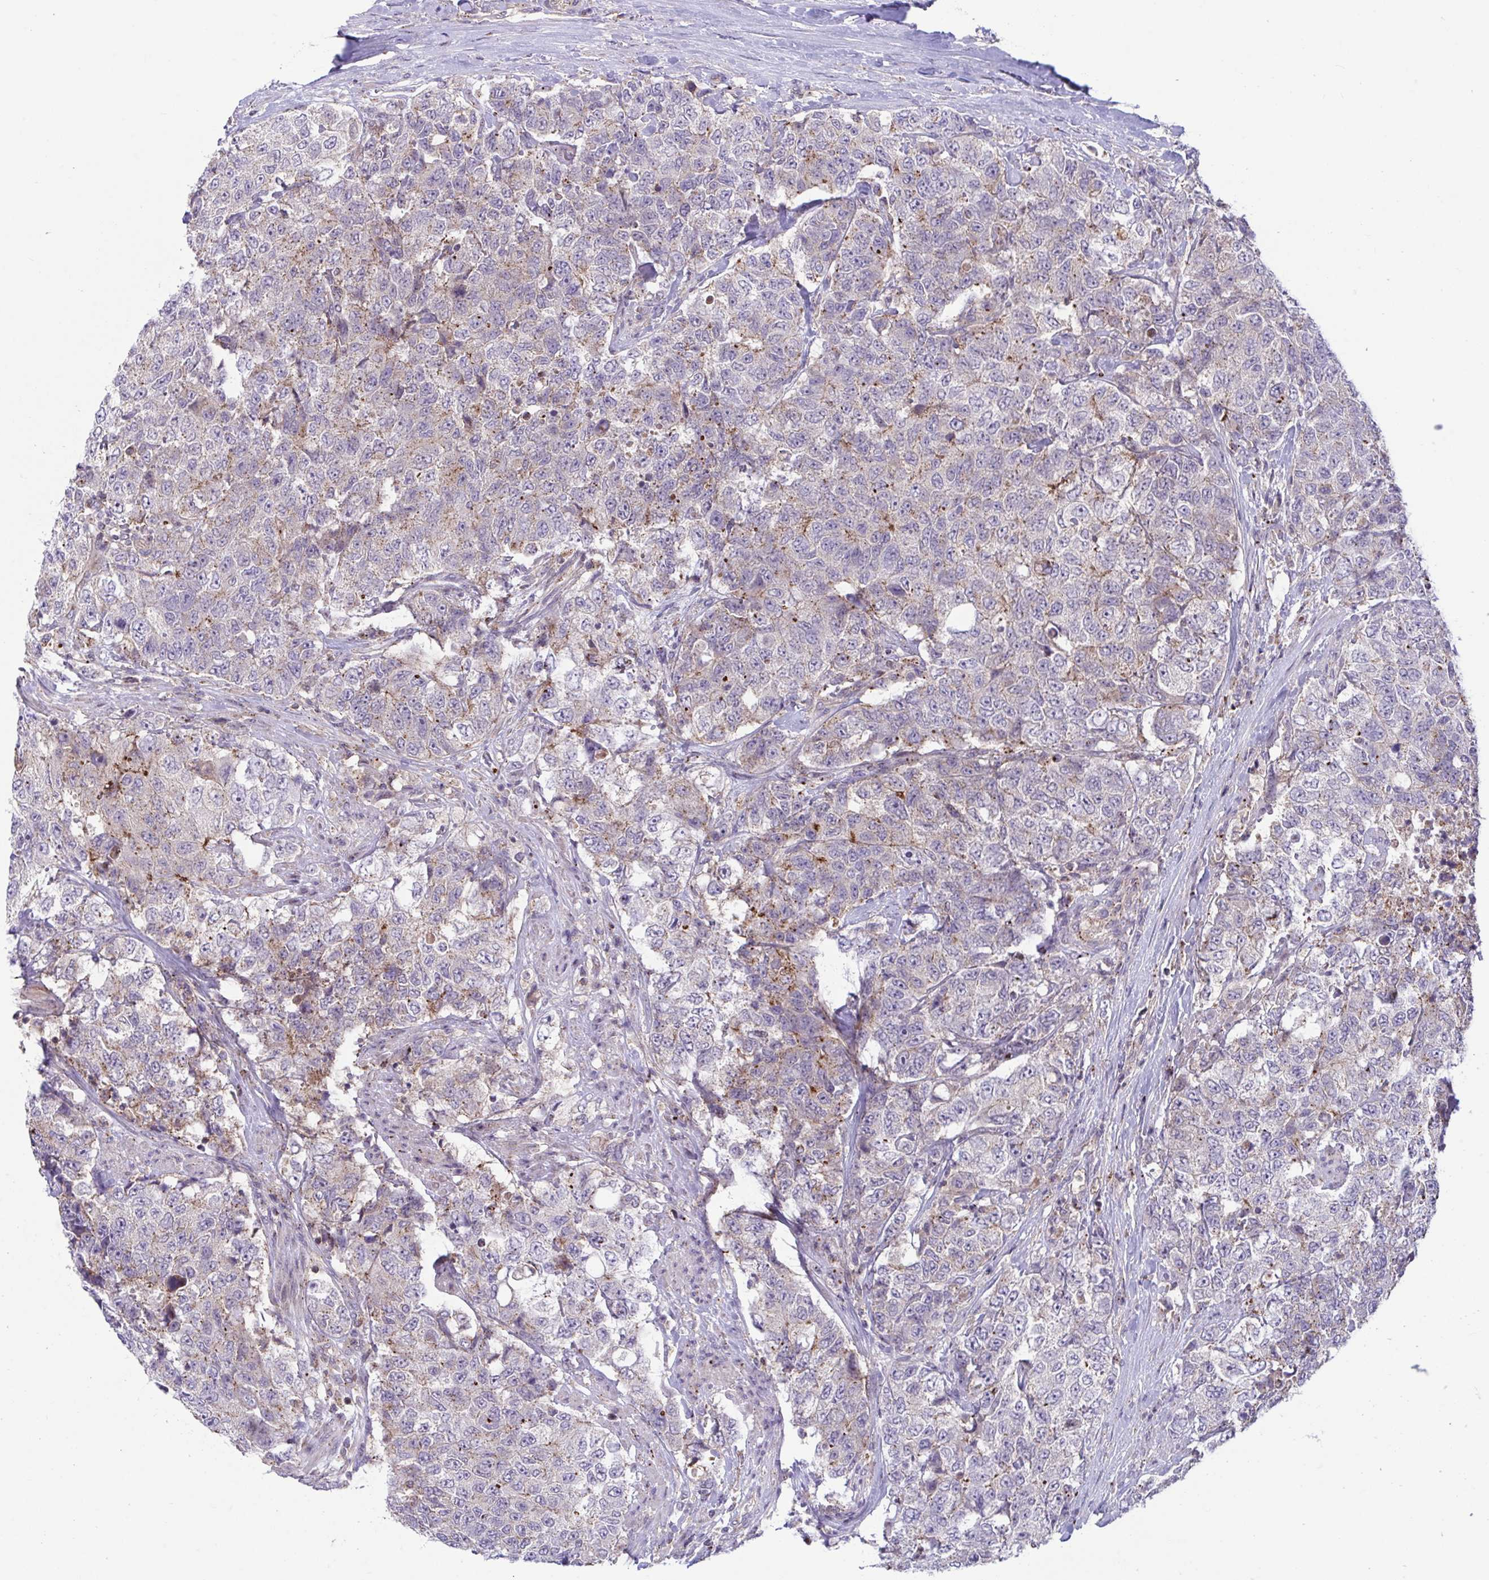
{"staining": {"intensity": "weak", "quantity": "25%-75%", "location": "cytoplasmic/membranous"}, "tissue": "urothelial cancer", "cell_type": "Tumor cells", "image_type": "cancer", "snomed": [{"axis": "morphology", "description": "Urothelial carcinoma, High grade"}, {"axis": "topography", "description": "Urinary bladder"}], "caption": "The immunohistochemical stain labels weak cytoplasmic/membranous positivity in tumor cells of urothelial cancer tissue.", "gene": "IST1", "patient": {"sex": "female", "age": 78}}